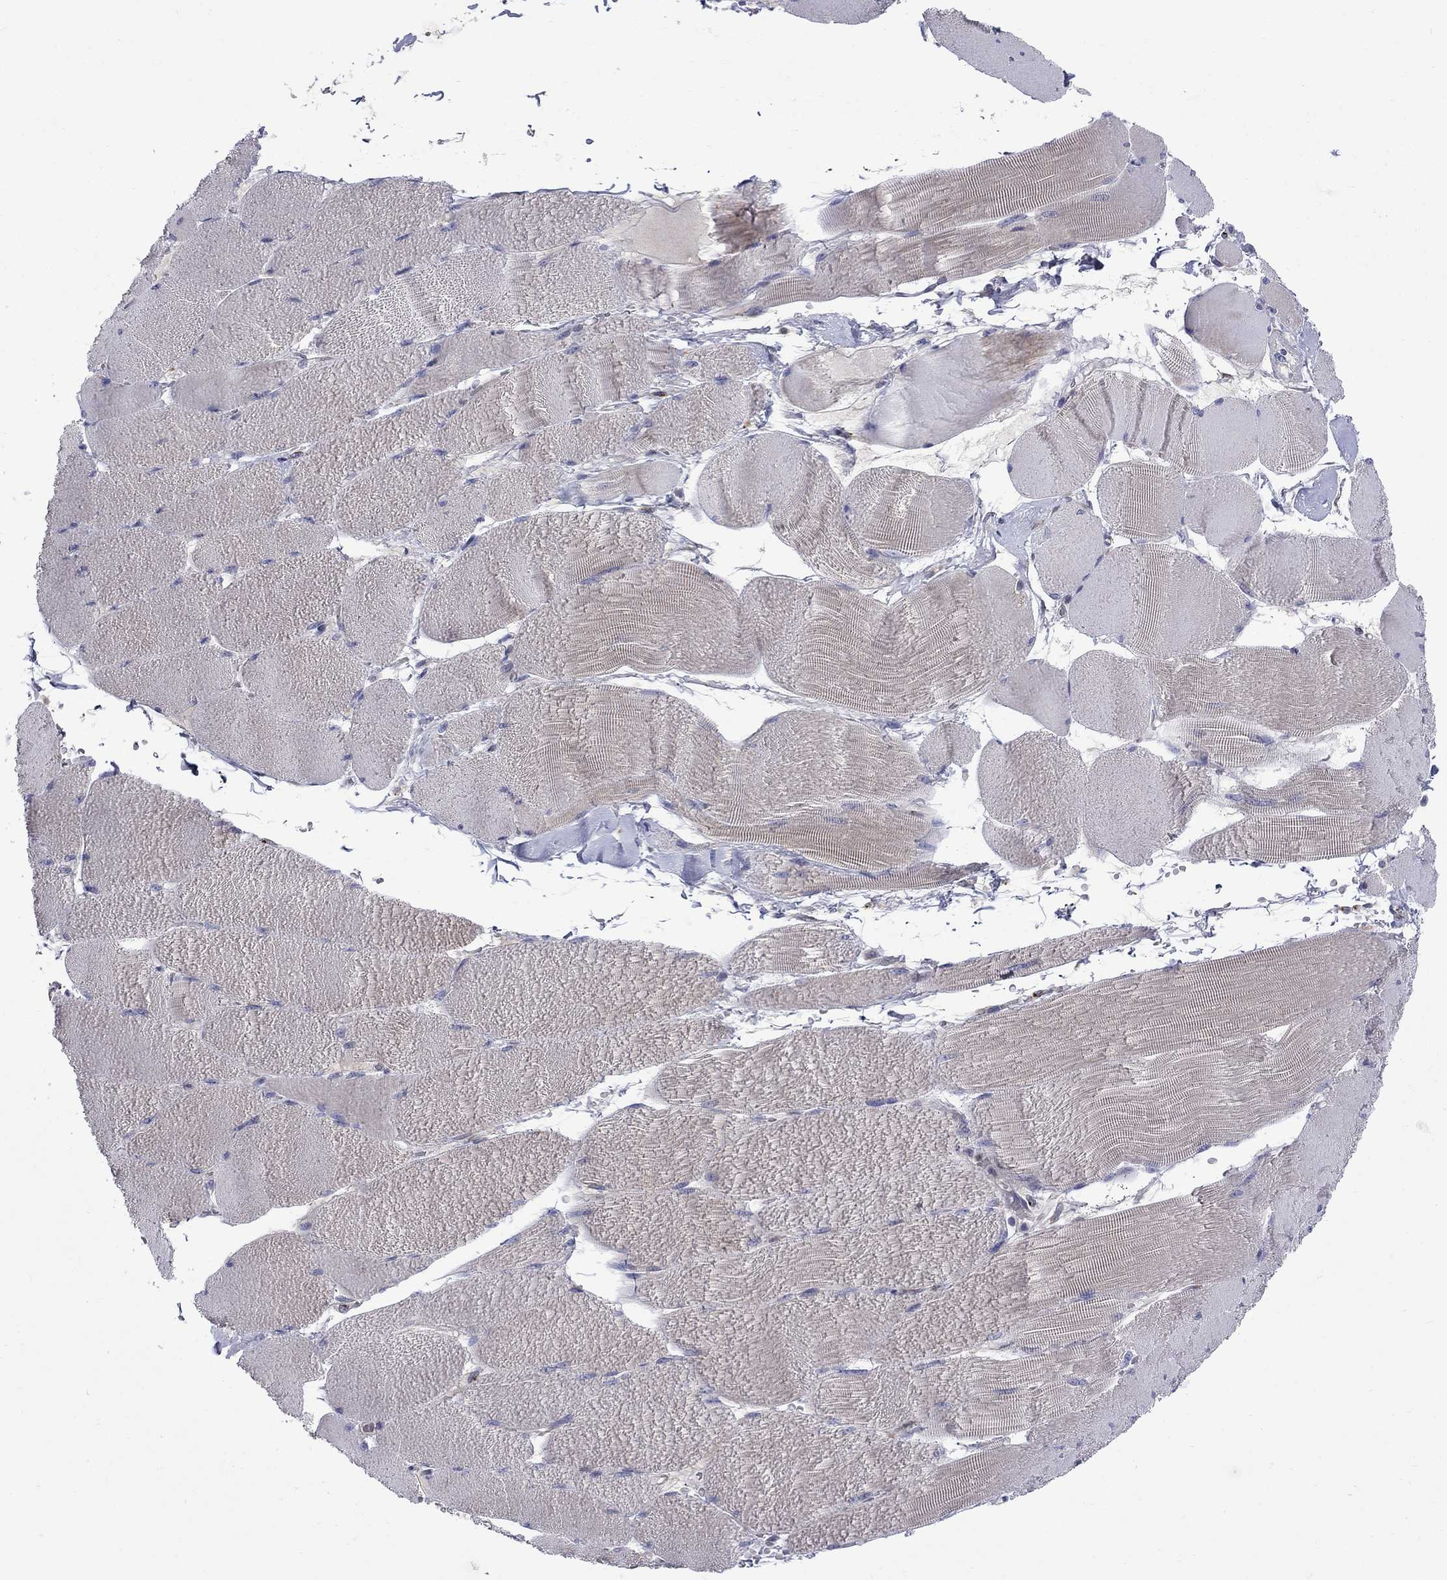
{"staining": {"intensity": "weak", "quantity": "<25%", "location": "cytoplasmic/membranous"}, "tissue": "skeletal muscle", "cell_type": "Myocytes", "image_type": "normal", "snomed": [{"axis": "morphology", "description": "Normal tissue, NOS"}, {"axis": "topography", "description": "Skeletal muscle"}], "caption": "High power microscopy image of an immunohistochemistry (IHC) micrograph of benign skeletal muscle, revealing no significant staining in myocytes.", "gene": "ASNS", "patient": {"sex": "male", "age": 56}}